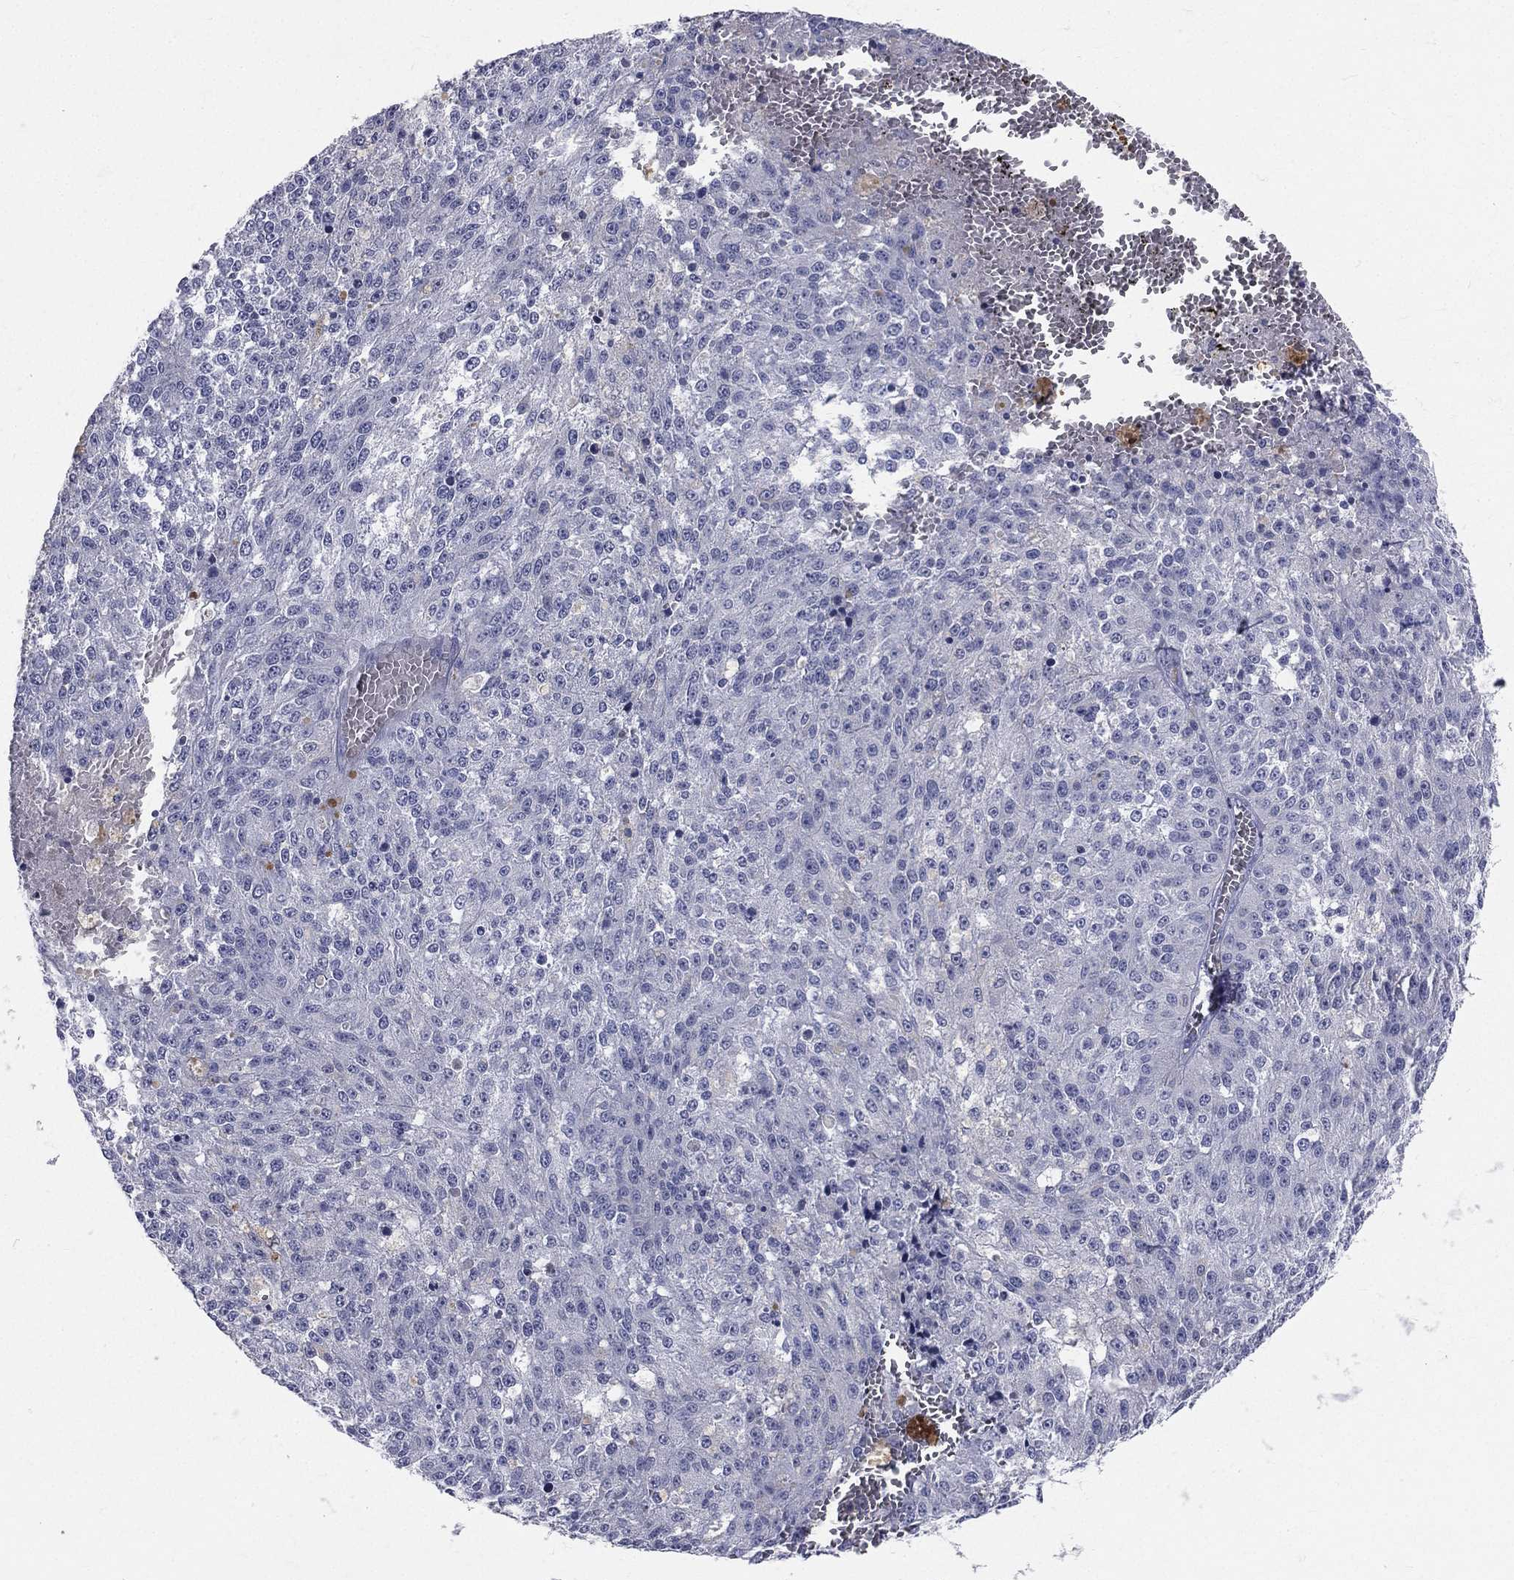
{"staining": {"intensity": "negative", "quantity": "none", "location": "none"}, "tissue": "melanoma", "cell_type": "Tumor cells", "image_type": "cancer", "snomed": [{"axis": "morphology", "description": "Malignant melanoma, Metastatic site"}, {"axis": "topography", "description": "Lymph node"}], "caption": "This histopathology image is of melanoma stained with immunohistochemistry to label a protein in brown with the nuclei are counter-stained blue. There is no positivity in tumor cells.", "gene": "CTSW", "patient": {"sex": "female", "age": 64}}